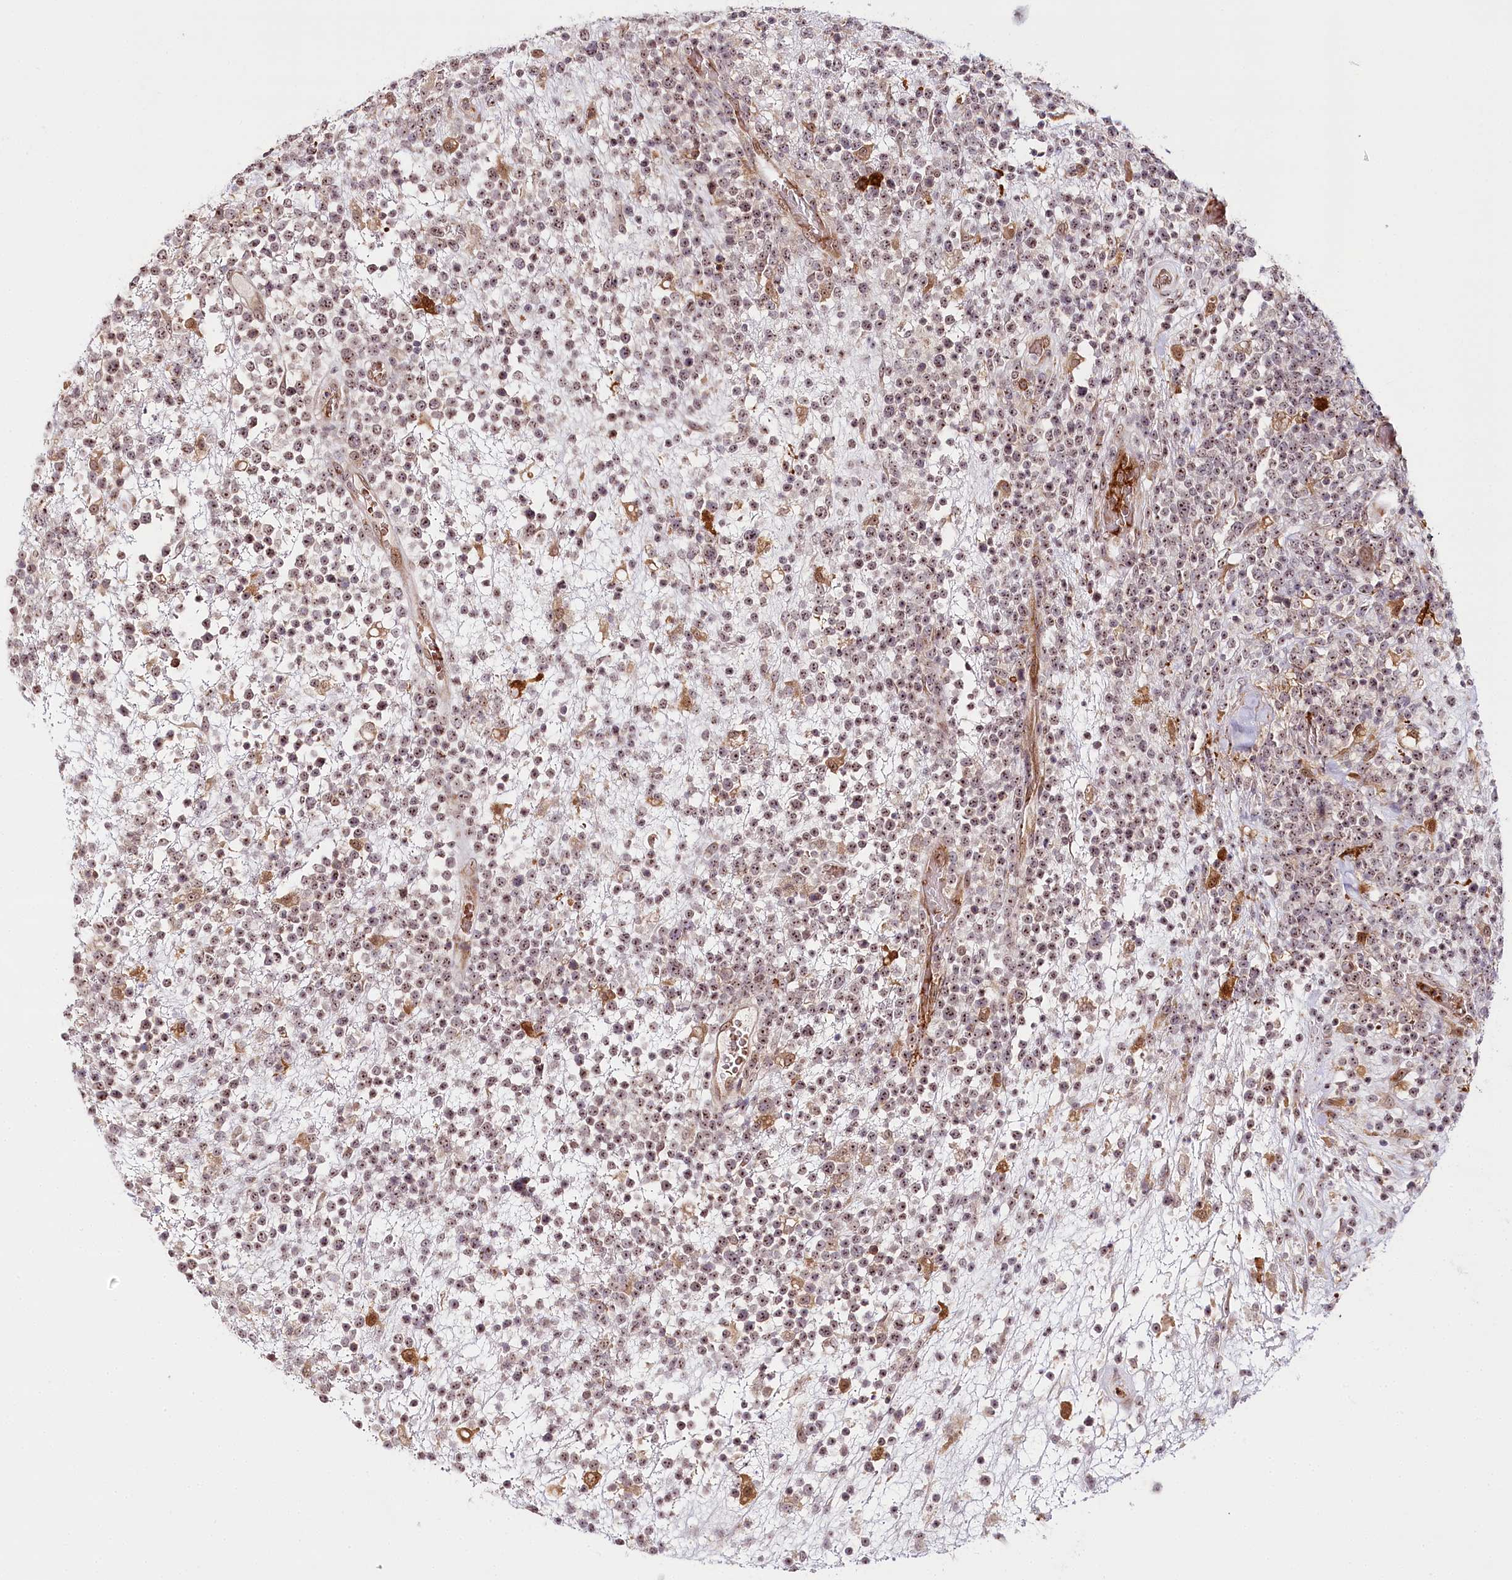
{"staining": {"intensity": "moderate", "quantity": ">75%", "location": "nuclear"}, "tissue": "lymphoma", "cell_type": "Tumor cells", "image_type": "cancer", "snomed": [{"axis": "morphology", "description": "Malignant lymphoma, non-Hodgkin's type, High grade"}, {"axis": "topography", "description": "Colon"}], "caption": "Protein expression analysis of malignant lymphoma, non-Hodgkin's type (high-grade) shows moderate nuclear expression in about >75% of tumor cells.", "gene": "WDR36", "patient": {"sex": "female", "age": 53}}